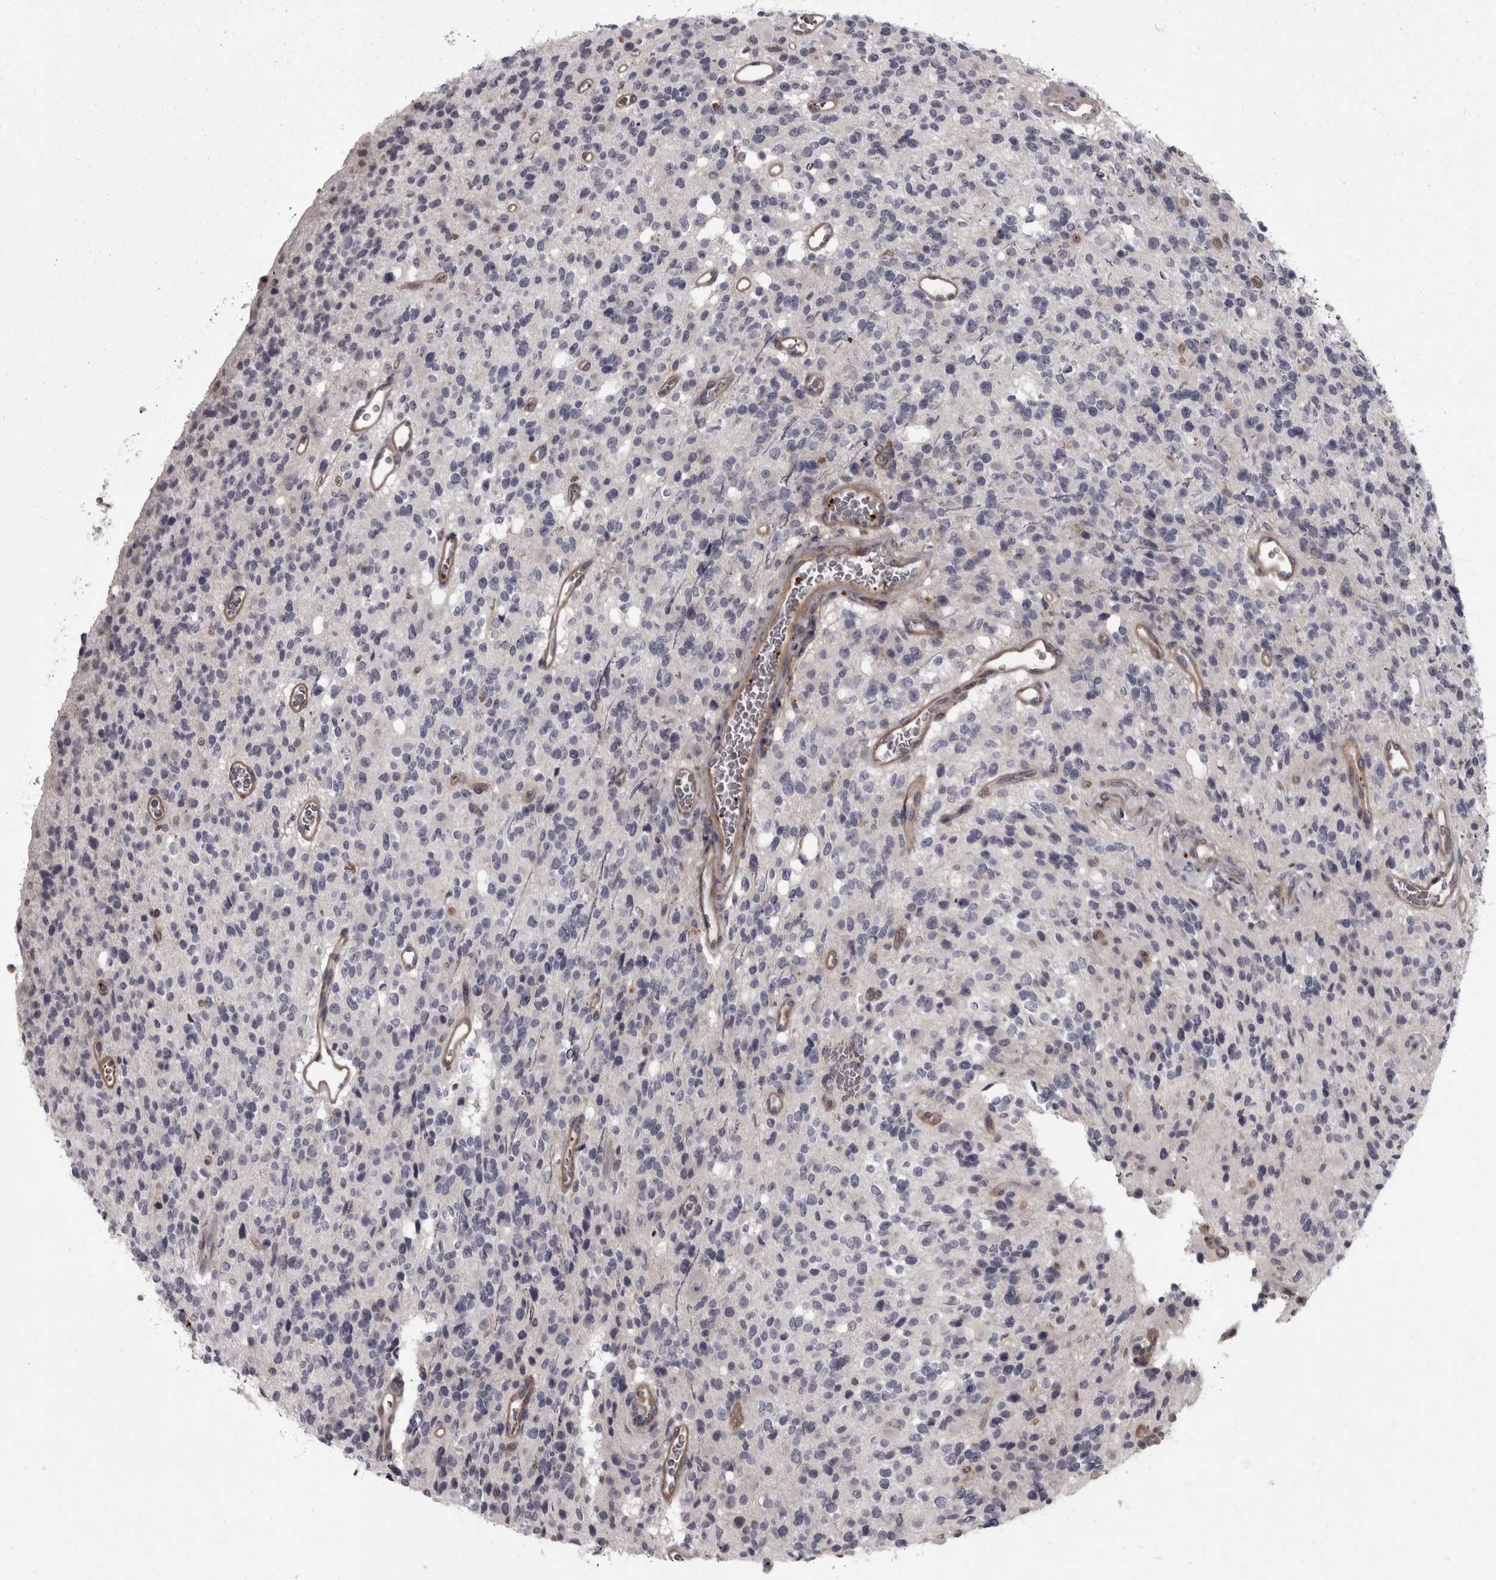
{"staining": {"intensity": "negative", "quantity": "none", "location": "none"}, "tissue": "glioma", "cell_type": "Tumor cells", "image_type": "cancer", "snomed": [{"axis": "morphology", "description": "Glioma, malignant, High grade"}, {"axis": "topography", "description": "Brain"}], "caption": "High magnification brightfield microscopy of glioma stained with DAB (brown) and counterstained with hematoxylin (blue): tumor cells show no significant positivity. The staining was performed using DAB (3,3'-diaminobenzidine) to visualize the protein expression in brown, while the nuclei were stained in blue with hematoxylin (Magnification: 20x).", "gene": "RSU1", "patient": {"sex": "male", "age": 34}}